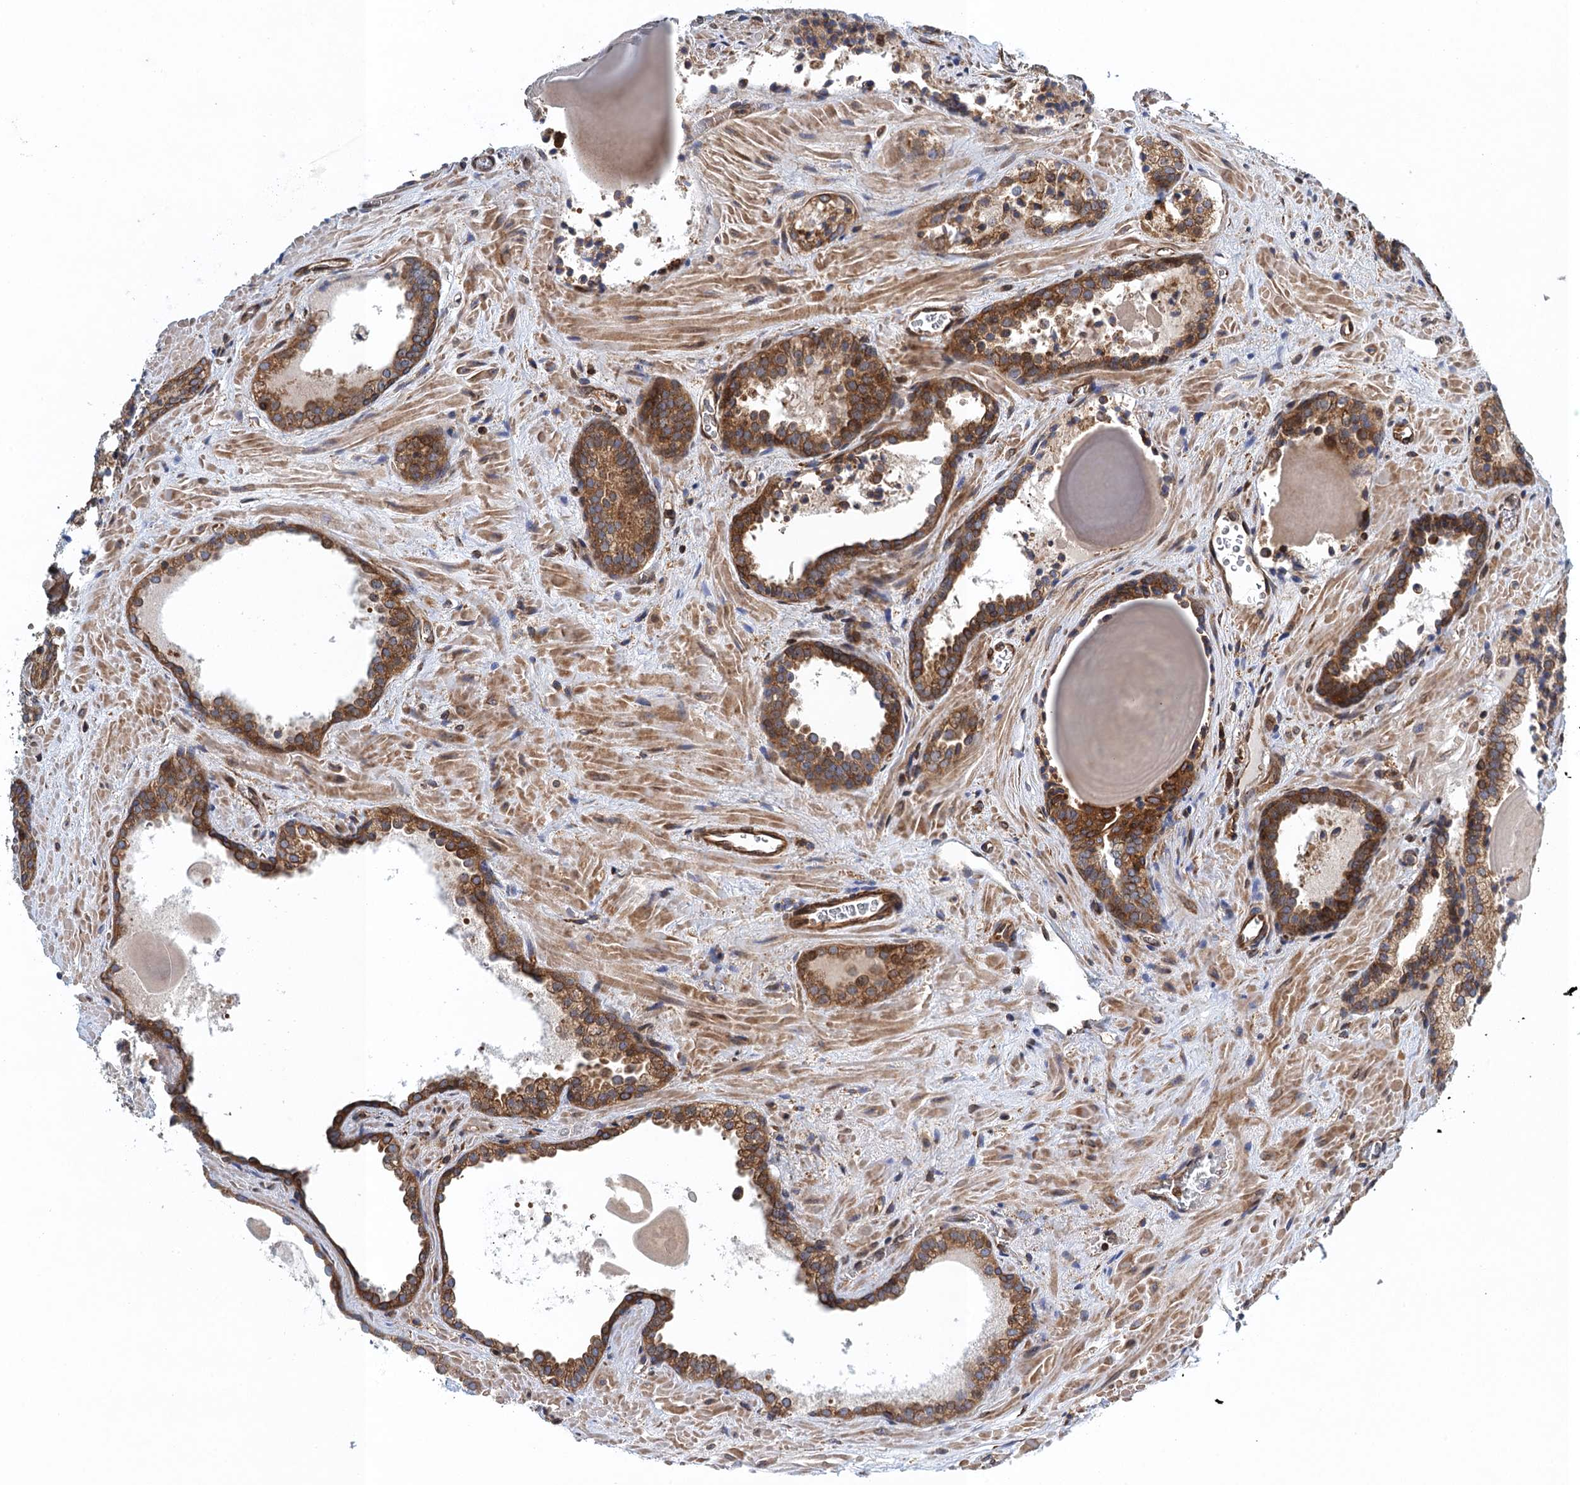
{"staining": {"intensity": "strong", "quantity": ">75%", "location": "cytoplasmic/membranous"}, "tissue": "prostate cancer", "cell_type": "Tumor cells", "image_type": "cancer", "snomed": [{"axis": "morphology", "description": "Adenocarcinoma, High grade"}, {"axis": "topography", "description": "Prostate"}], "caption": "Immunohistochemistry (IHC) histopathology image of neoplastic tissue: human prostate cancer stained using IHC demonstrates high levels of strong protein expression localized specifically in the cytoplasmic/membranous of tumor cells, appearing as a cytoplasmic/membranous brown color.", "gene": "MDM1", "patient": {"sex": "male", "age": 66}}